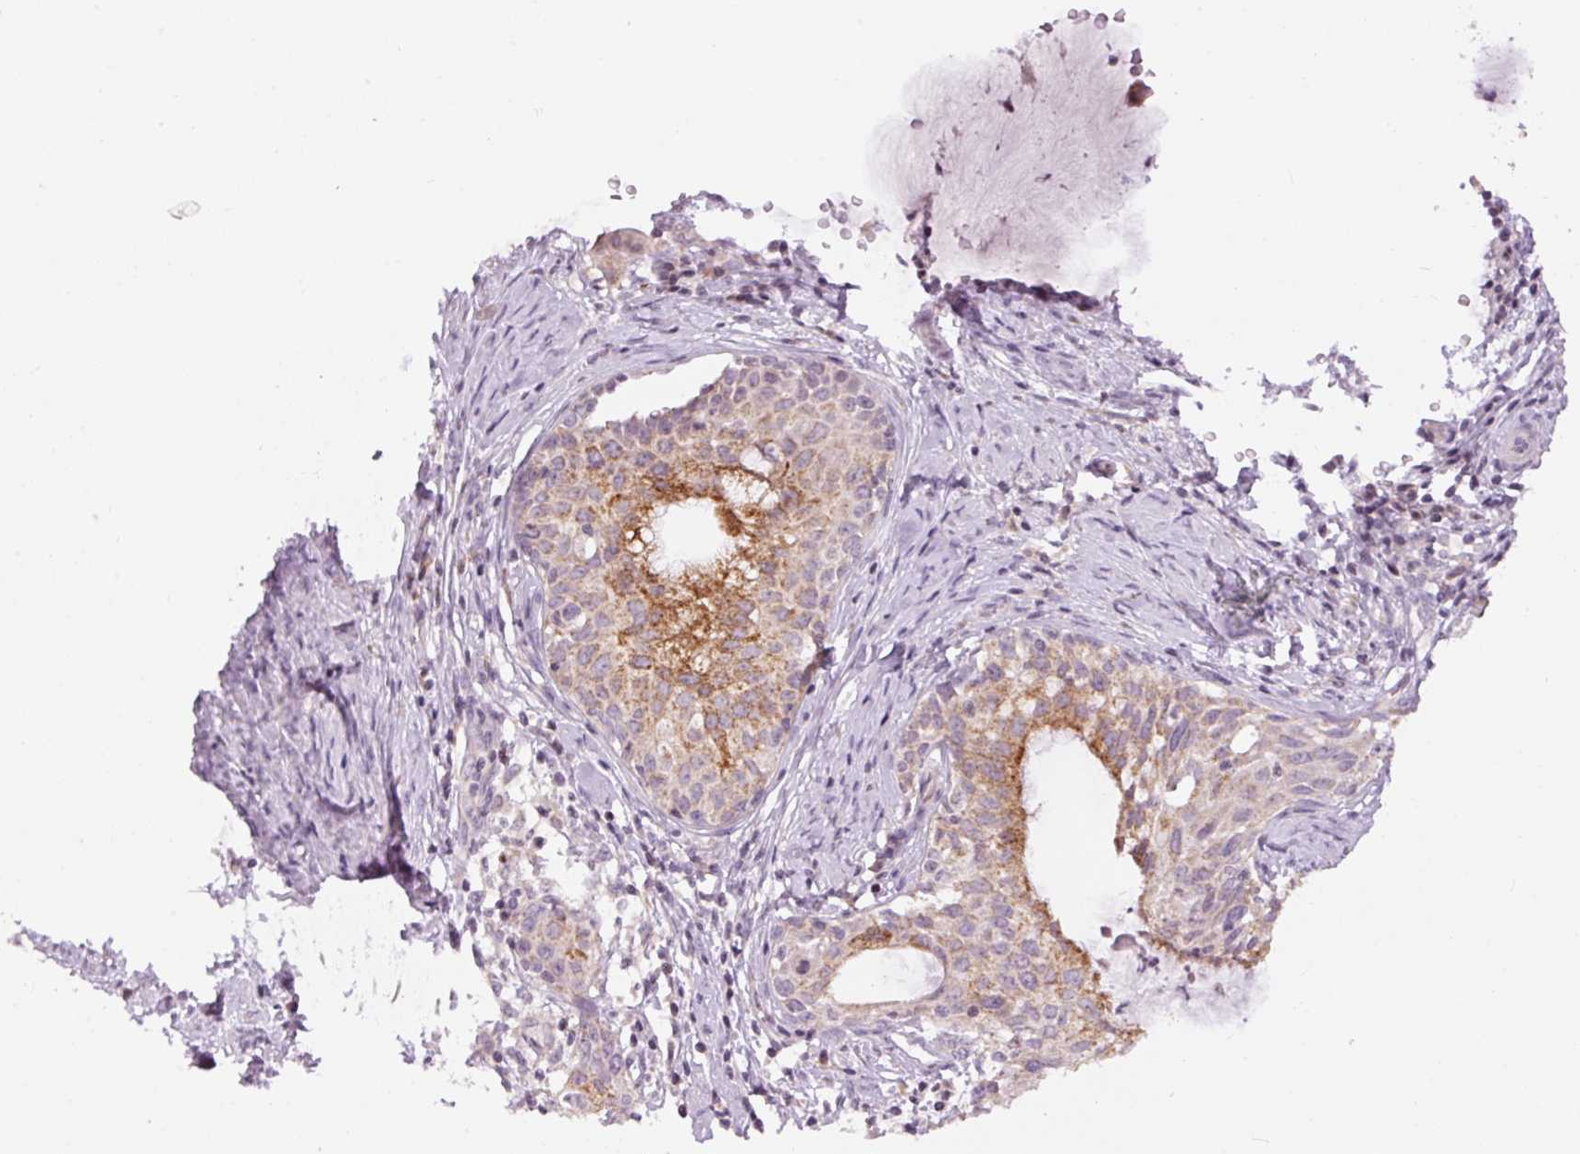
{"staining": {"intensity": "moderate", "quantity": "25%-75%", "location": "cytoplasmic/membranous"}, "tissue": "cervical cancer", "cell_type": "Tumor cells", "image_type": "cancer", "snomed": [{"axis": "morphology", "description": "Squamous cell carcinoma, NOS"}, {"axis": "morphology", "description": "Adenocarcinoma, NOS"}, {"axis": "topography", "description": "Cervix"}], "caption": "Moderate cytoplasmic/membranous positivity is present in approximately 25%-75% of tumor cells in cervical cancer.", "gene": "ABHD11", "patient": {"sex": "female", "age": 52}}